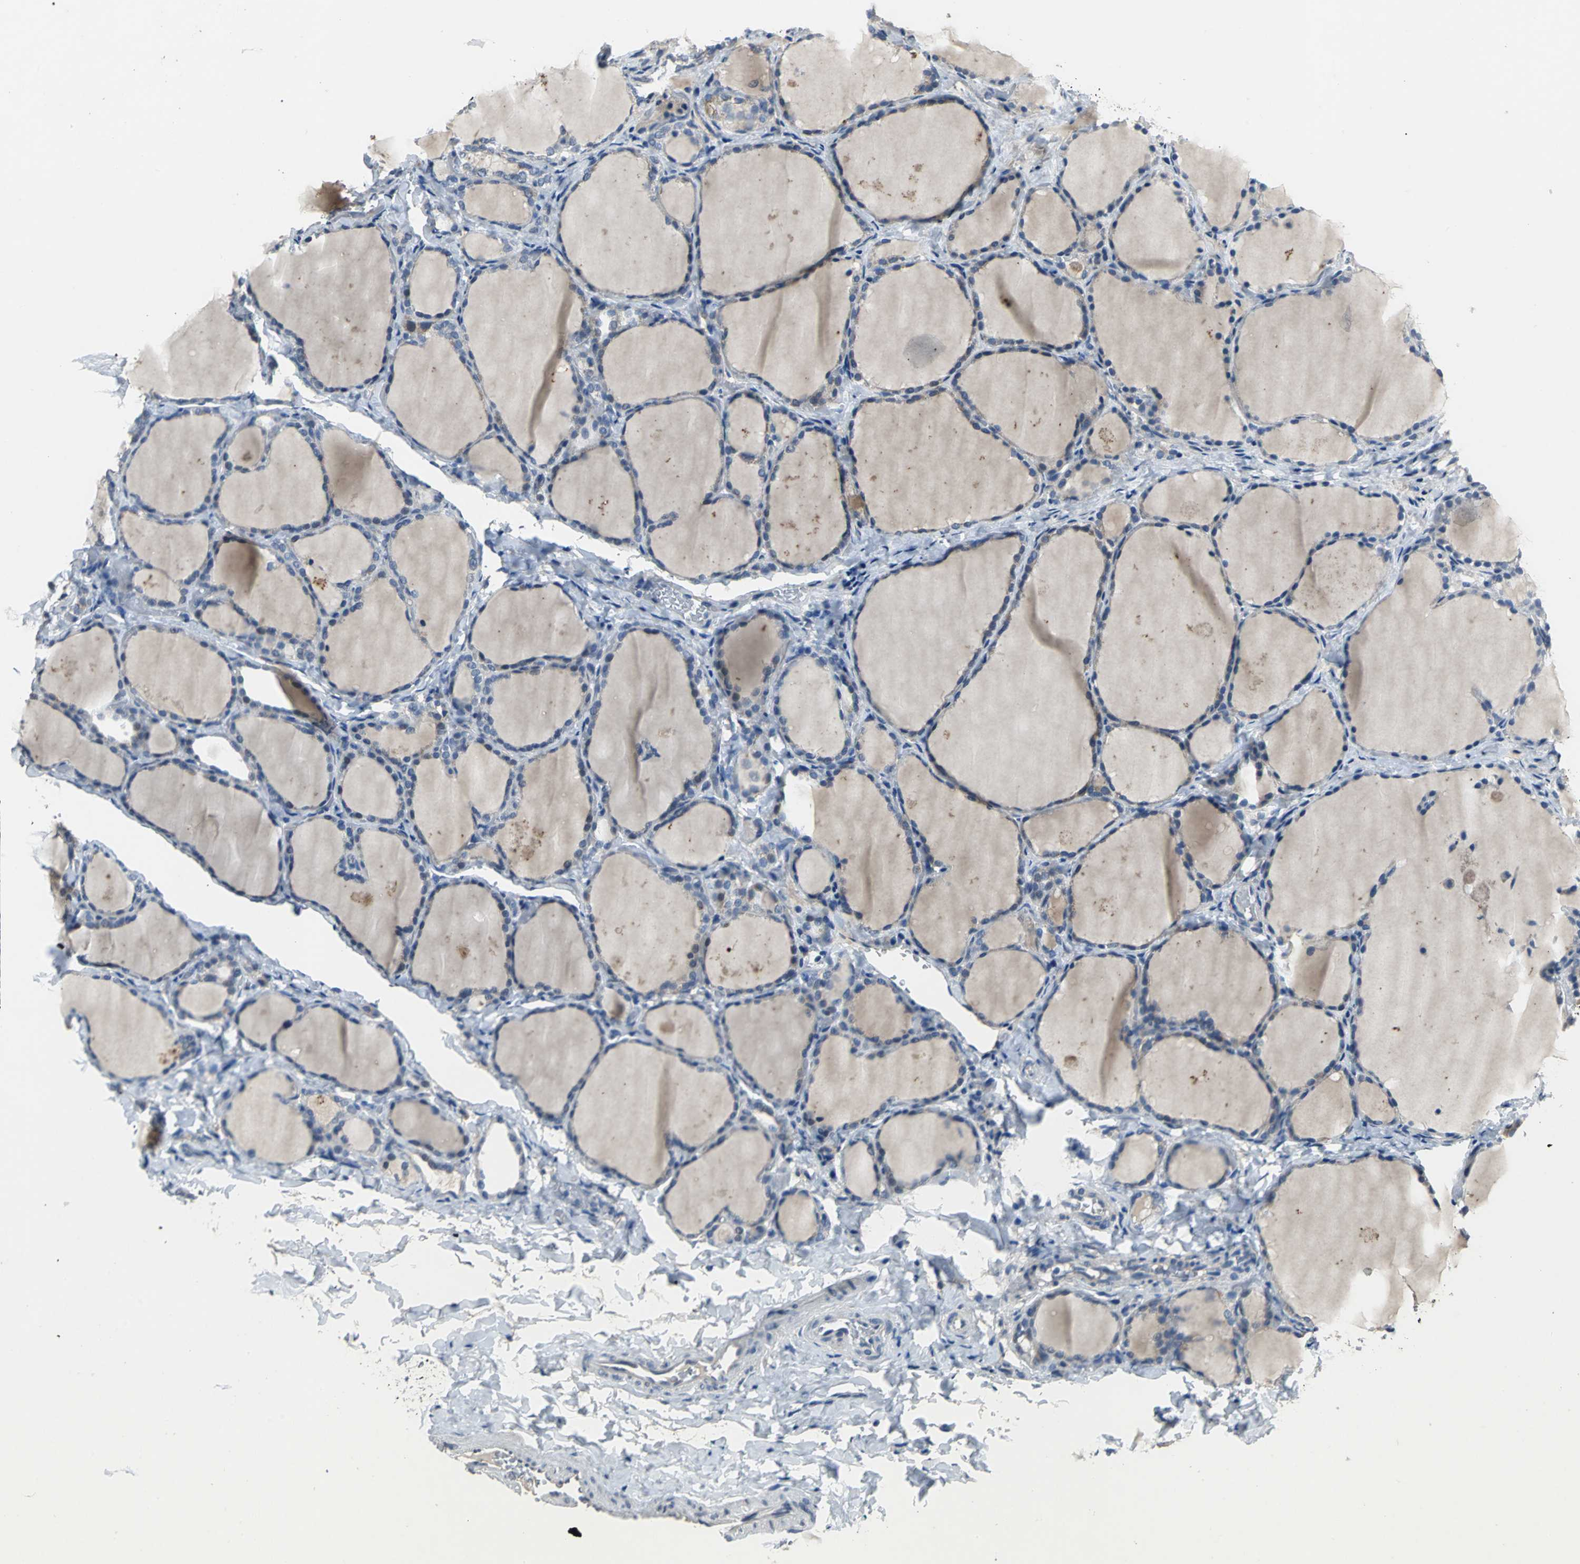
{"staining": {"intensity": "moderate", "quantity": "<25%", "location": "cytoplasmic/membranous"}, "tissue": "thyroid gland", "cell_type": "Glandular cells", "image_type": "normal", "snomed": [{"axis": "morphology", "description": "Normal tissue, NOS"}, {"axis": "morphology", "description": "Papillary adenocarcinoma, NOS"}, {"axis": "topography", "description": "Thyroid gland"}], "caption": "IHC image of benign thyroid gland: human thyroid gland stained using immunohistochemistry shows low levels of moderate protein expression localized specifically in the cytoplasmic/membranous of glandular cells, appearing as a cytoplasmic/membranous brown color.", "gene": "JADE3", "patient": {"sex": "female", "age": 30}}